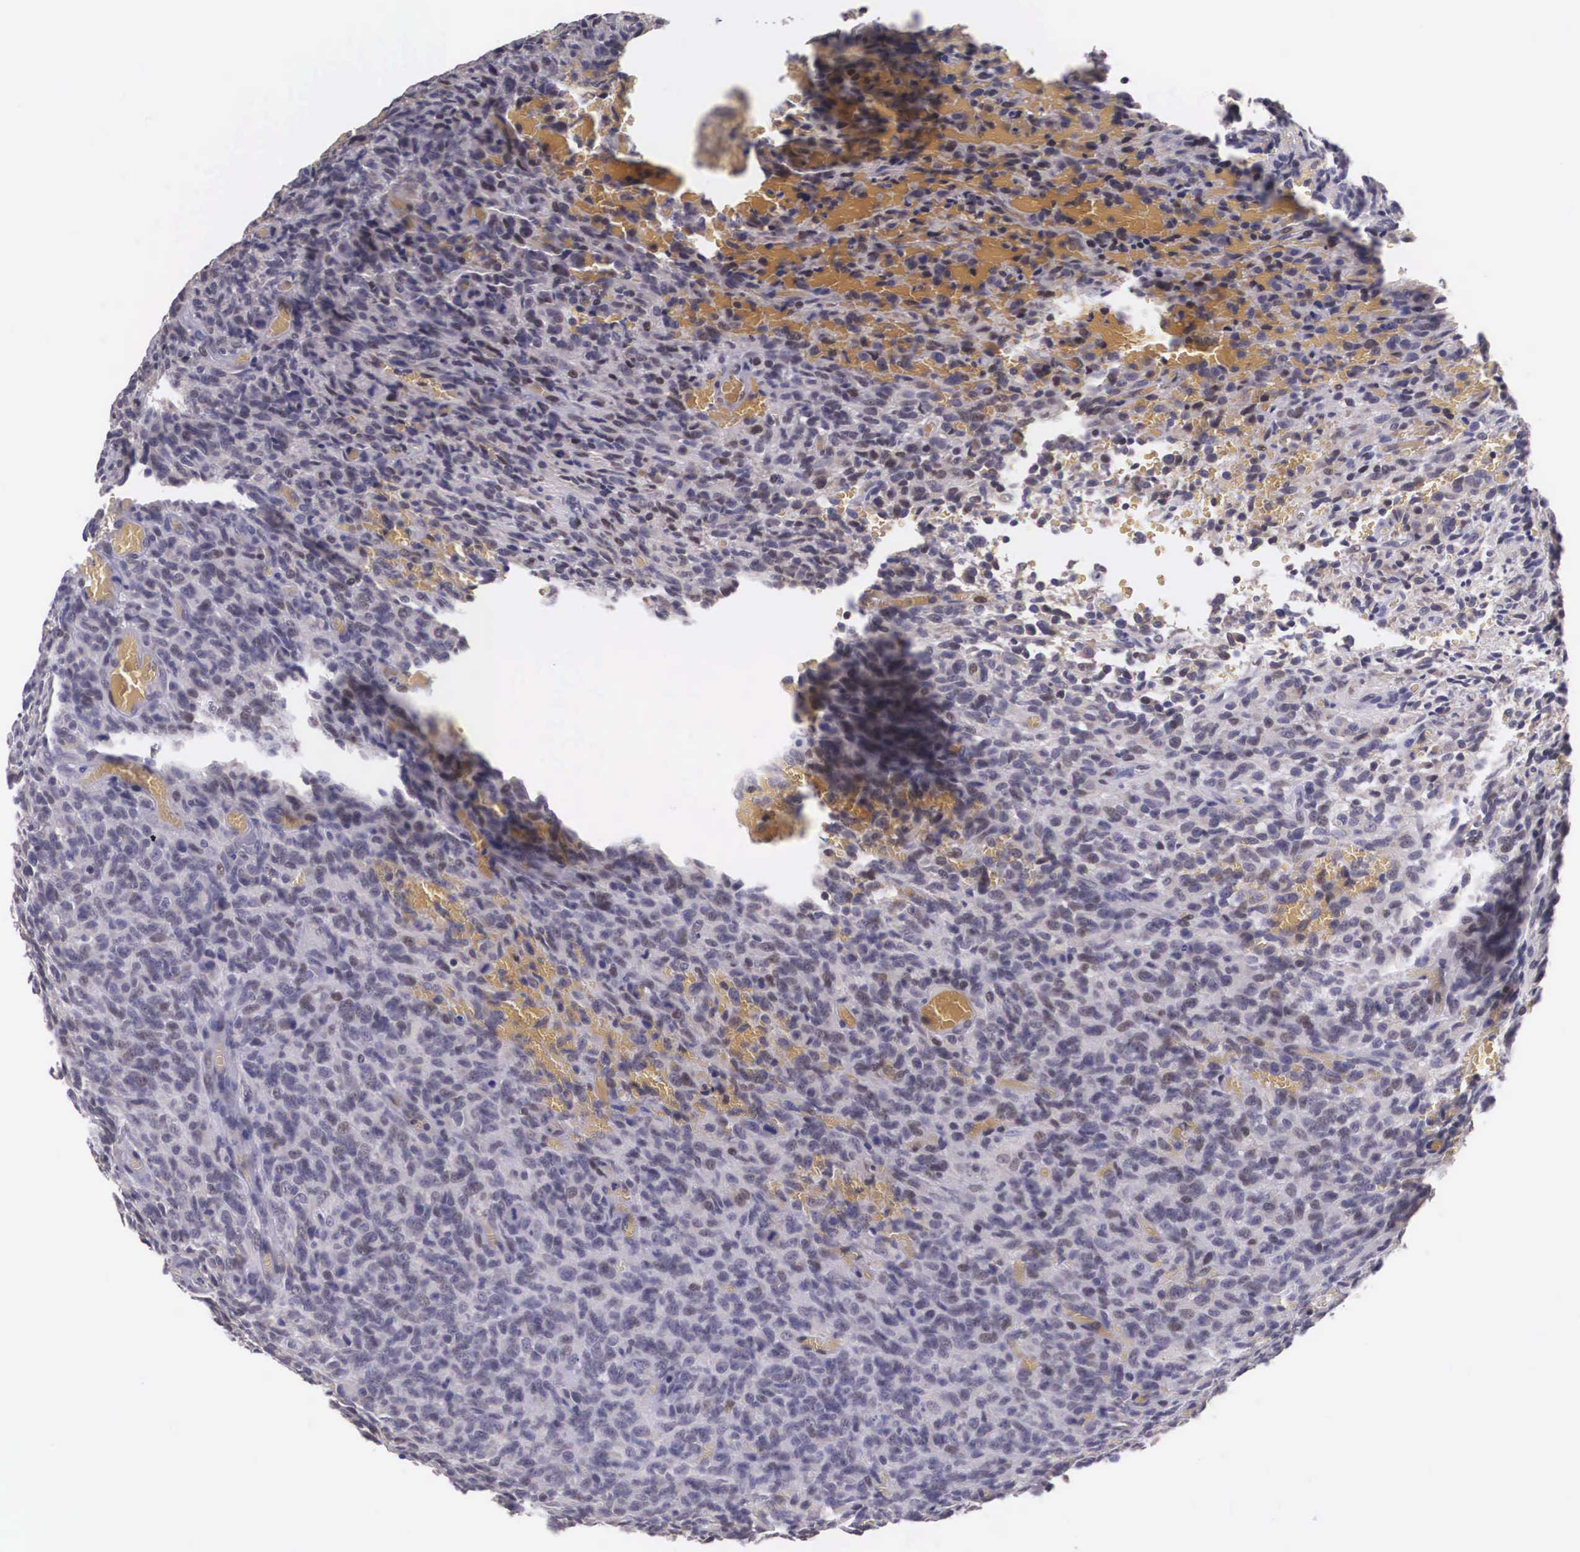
{"staining": {"intensity": "negative", "quantity": "none", "location": "none"}, "tissue": "glioma", "cell_type": "Tumor cells", "image_type": "cancer", "snomed": [{"axis": "morphology", "description": "Glioma, malignant, High grade"}, {"axis": "topography", "description": "Brain"}], "caption": "Immunohistochemistry image of glioma stained for a protein (brown), which demonstrates no positivity in tumor cells.", "gene": "SLC25A21", "patient": {"sex": "male", "age": 56}}